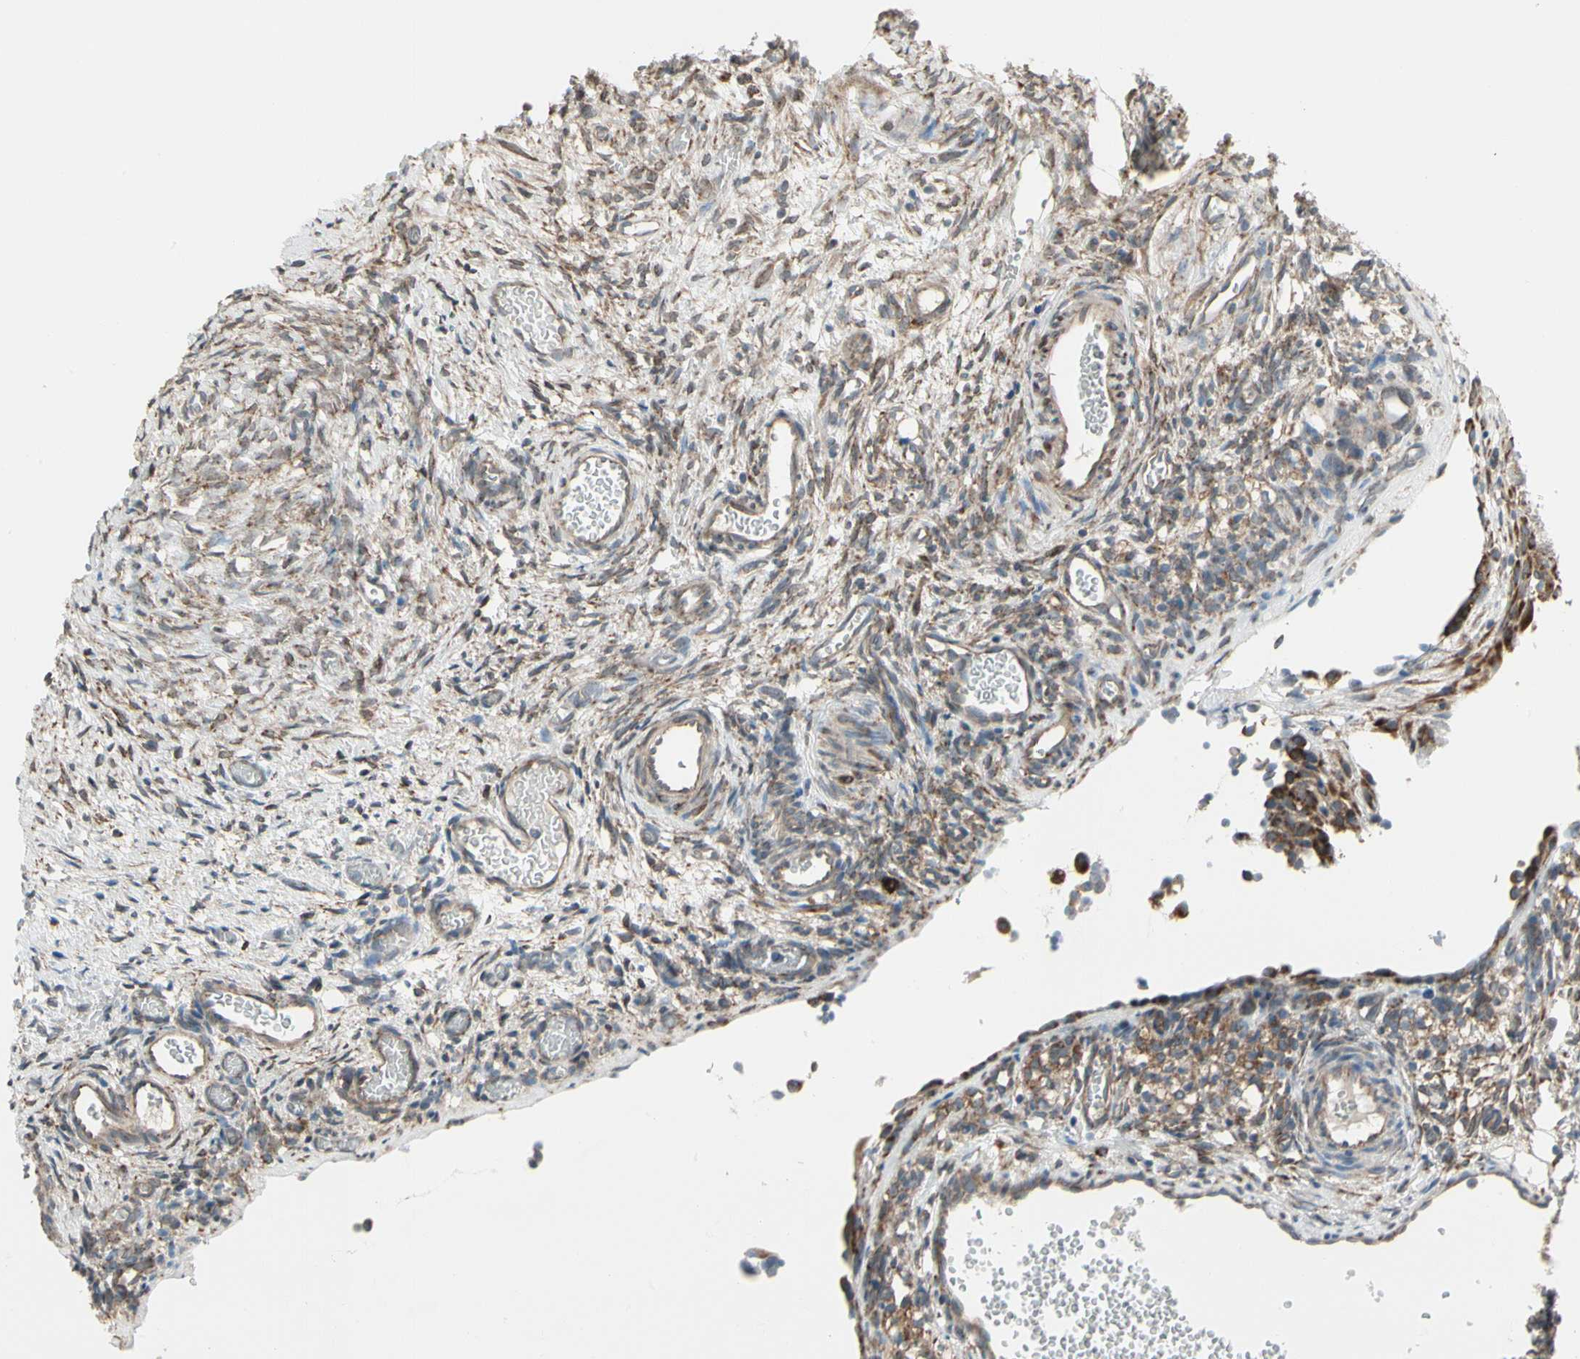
{"staining": {"intensity": "weak", "quantity": ">75%", "location": "cytoplasmic/membranous"}, "tissue": "ovary", "cell_type": "Follicle cells", "image_type": "normal", "snomed": [{"axis": "morphology", "description": "Normal tissue, NOS"}, {"axis": "topography", "description": "Ovary"}], "caption": "High-power microscopy captured an immunohistochemistry micrograph of normal ovary, revealing weak cytoplasmic/membranous expression in approximately >75% of follicle cells.", "gene": "FNDC3A", "patient": {"sex": "female", "age": 35}}